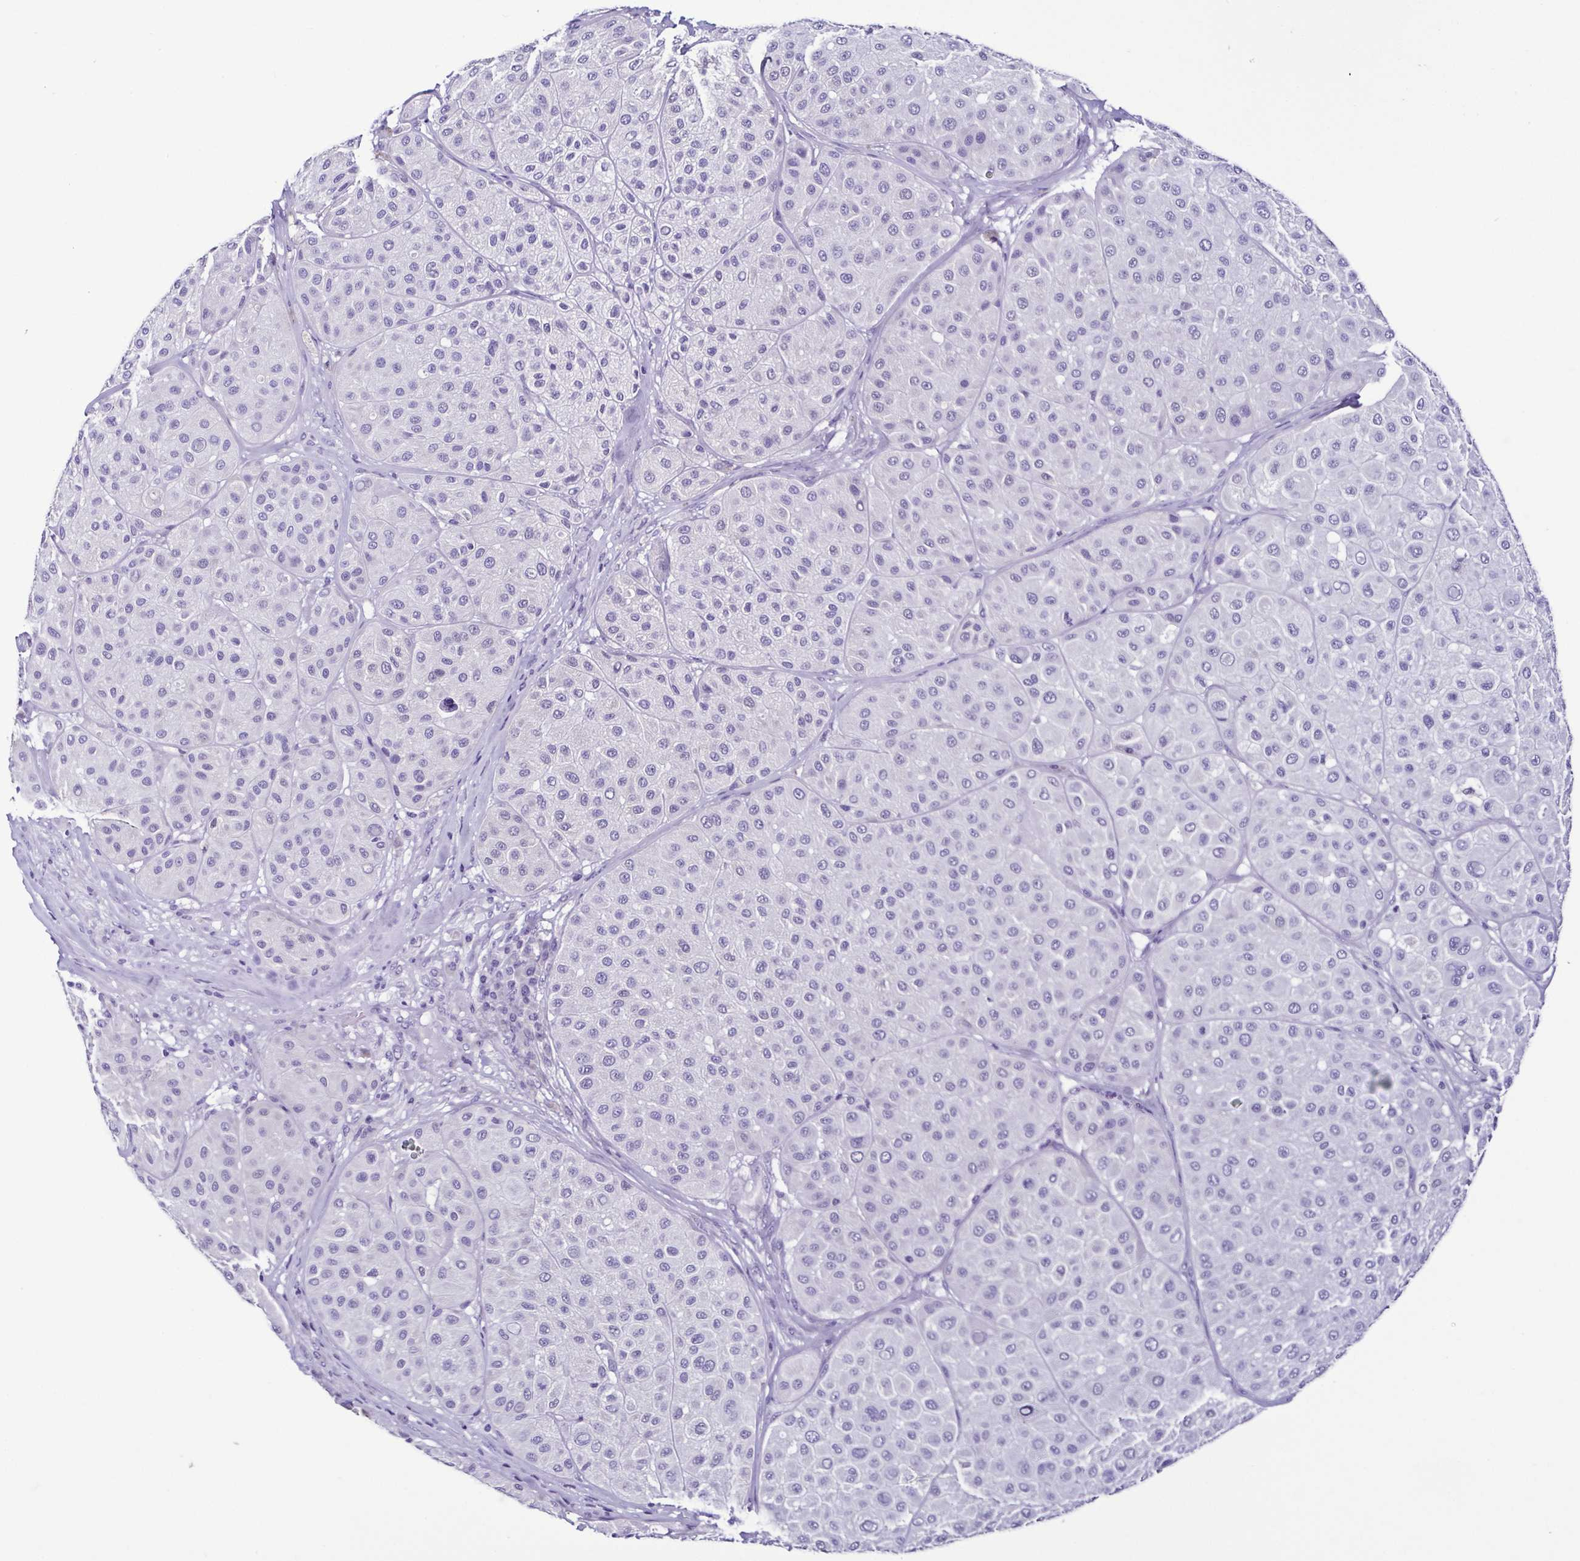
{"staining": {"intensity": "negative", "quantity": "none", "location": "none"}, "tissue": "melanoma", "cell_type": "Tumor cells", "image_type": "cancer", "snomed": [{"axis": "morphology", "description": "Malignant melanoma, Metastatic site"}, {"axis": "topography", "description": "Smooth muscle"}], "caption": "An immunohistochemistry (IHC) micrograph of malignant melanoma (metastatic site) is shown. There is no staining in tumor cells of malignant melanoma (metastatic site). The staining is performed using DAB (3,3'-diaminobenzidine) brown chromogen with nuclei counter-stained in using hematoxylin.", "gene": "SRL", "patient": {"sex": "male", "age": 41}}